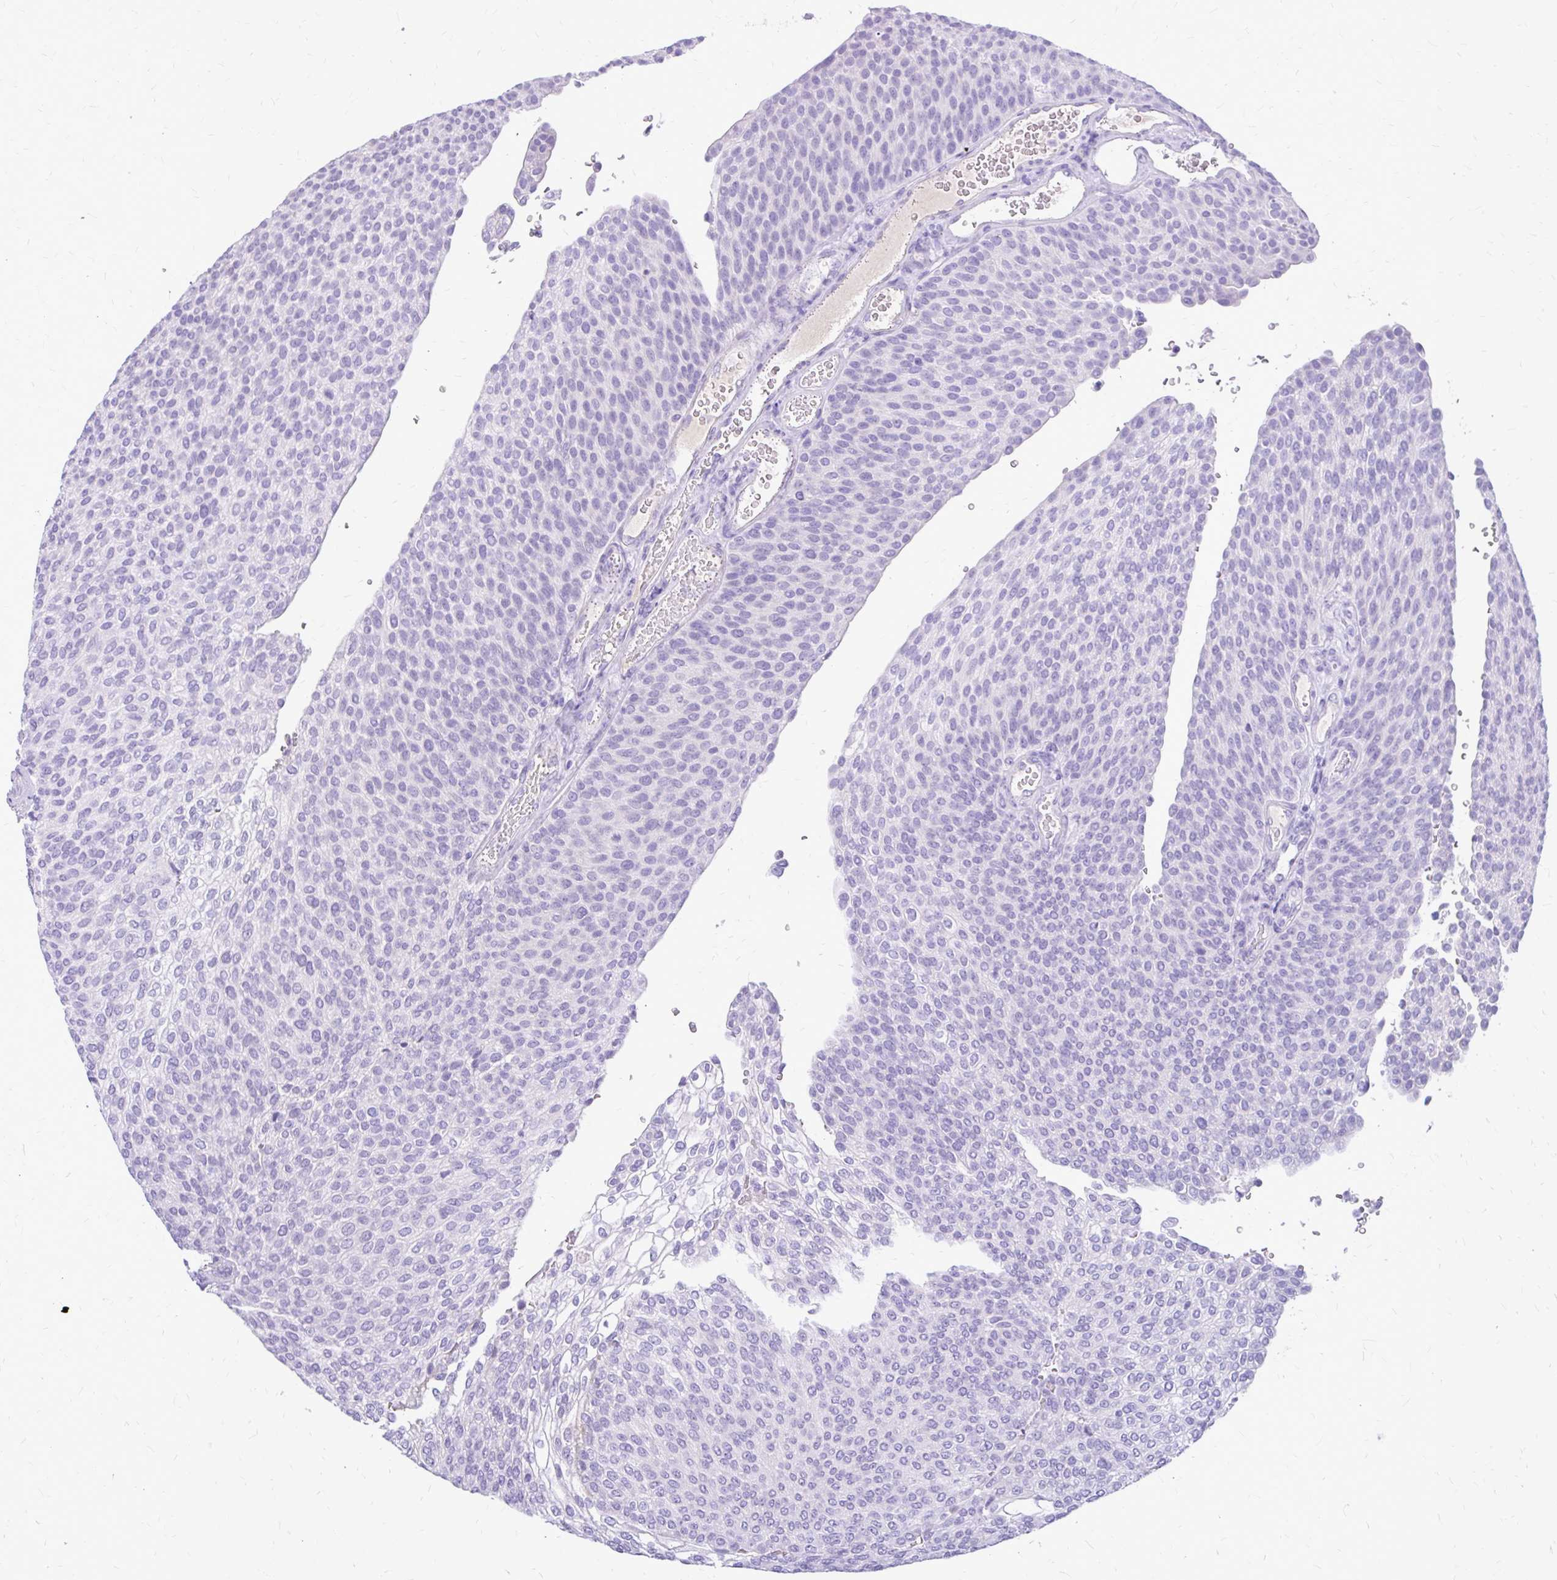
{"staining": {"intensity": "negative", "quantity": "none", "location": "none"}, "tissue": "urothelial cancer", "cell_type": "Tumor cells", "image_type": "cancer", "snomed": [{"axis": "morphology", "description": "Urothelial carcinoma, High grade"}, {"axis": "topography", "description": "Urinary bladder"}], "caption": "Histopathology image shows no protein positivity in tumor cells of urothelial carcinoma (high-grade) tissue. (DAB (3,3'-diaminobenzidine) immunohistochemistry (IHC) with hematoxylin counter stain).", "gene": "MAP1LC3A", "patient": {"sex": "female", "age": 79}}